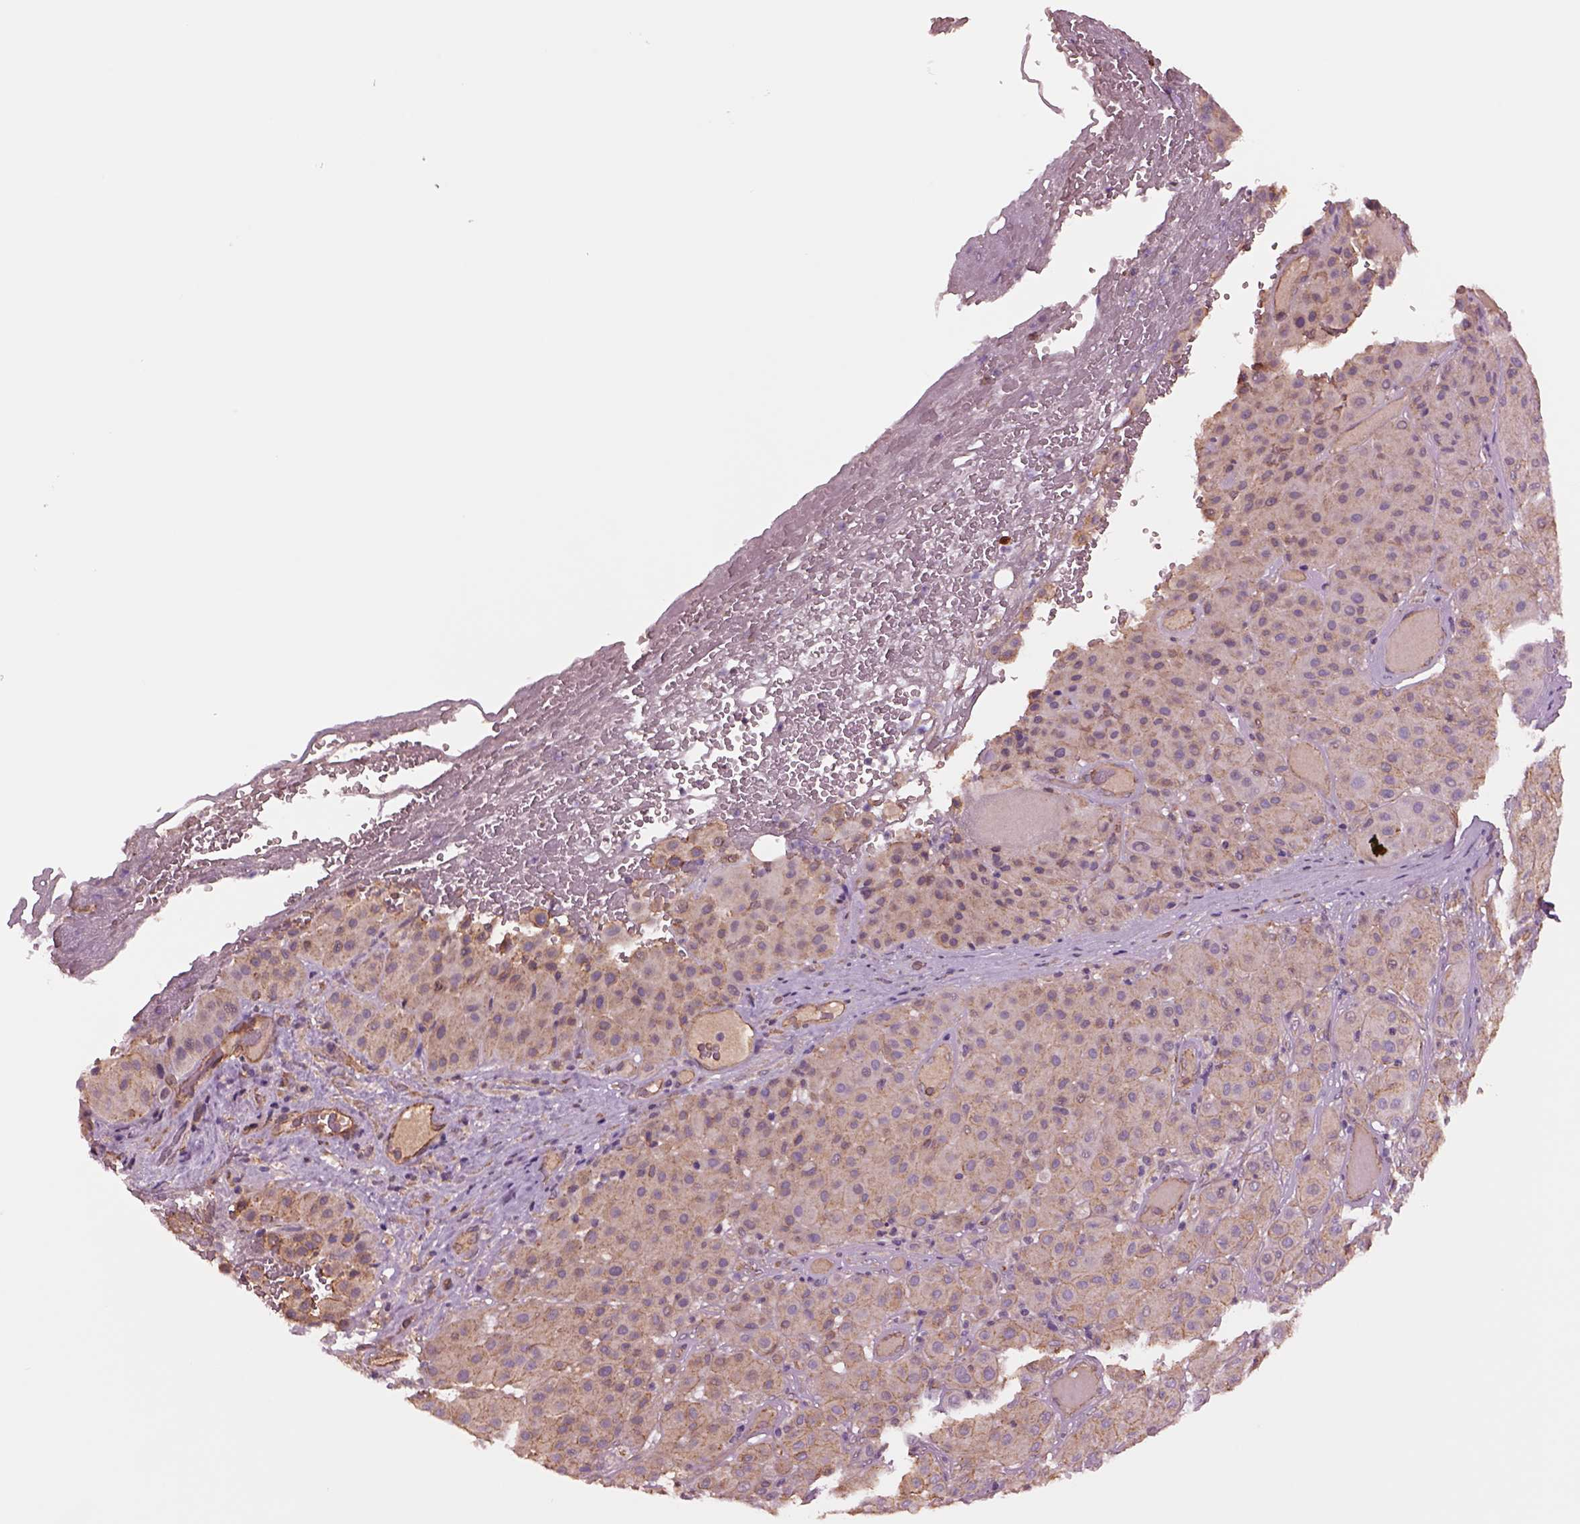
{"staining": {"intensity": "weak", "quantity": "25%-75%", "location": "cytoplasmic/membranous"}, "tissue": "melanoma", "cell_type": "Tumor cells", "image_type": "cancer", "snomed": [{"axis": "morphology", "description": "Malignant melanoma, Metastatic site"}, {"axis": "topography", "description": "Smooth muscle"}], "caption": "Malignant melanoma (metastatic site) stained with a protein marker displays weak staining in tumor cells.", "gene": "HTR1B", "patient": {"sex": "male", "age": 41}}